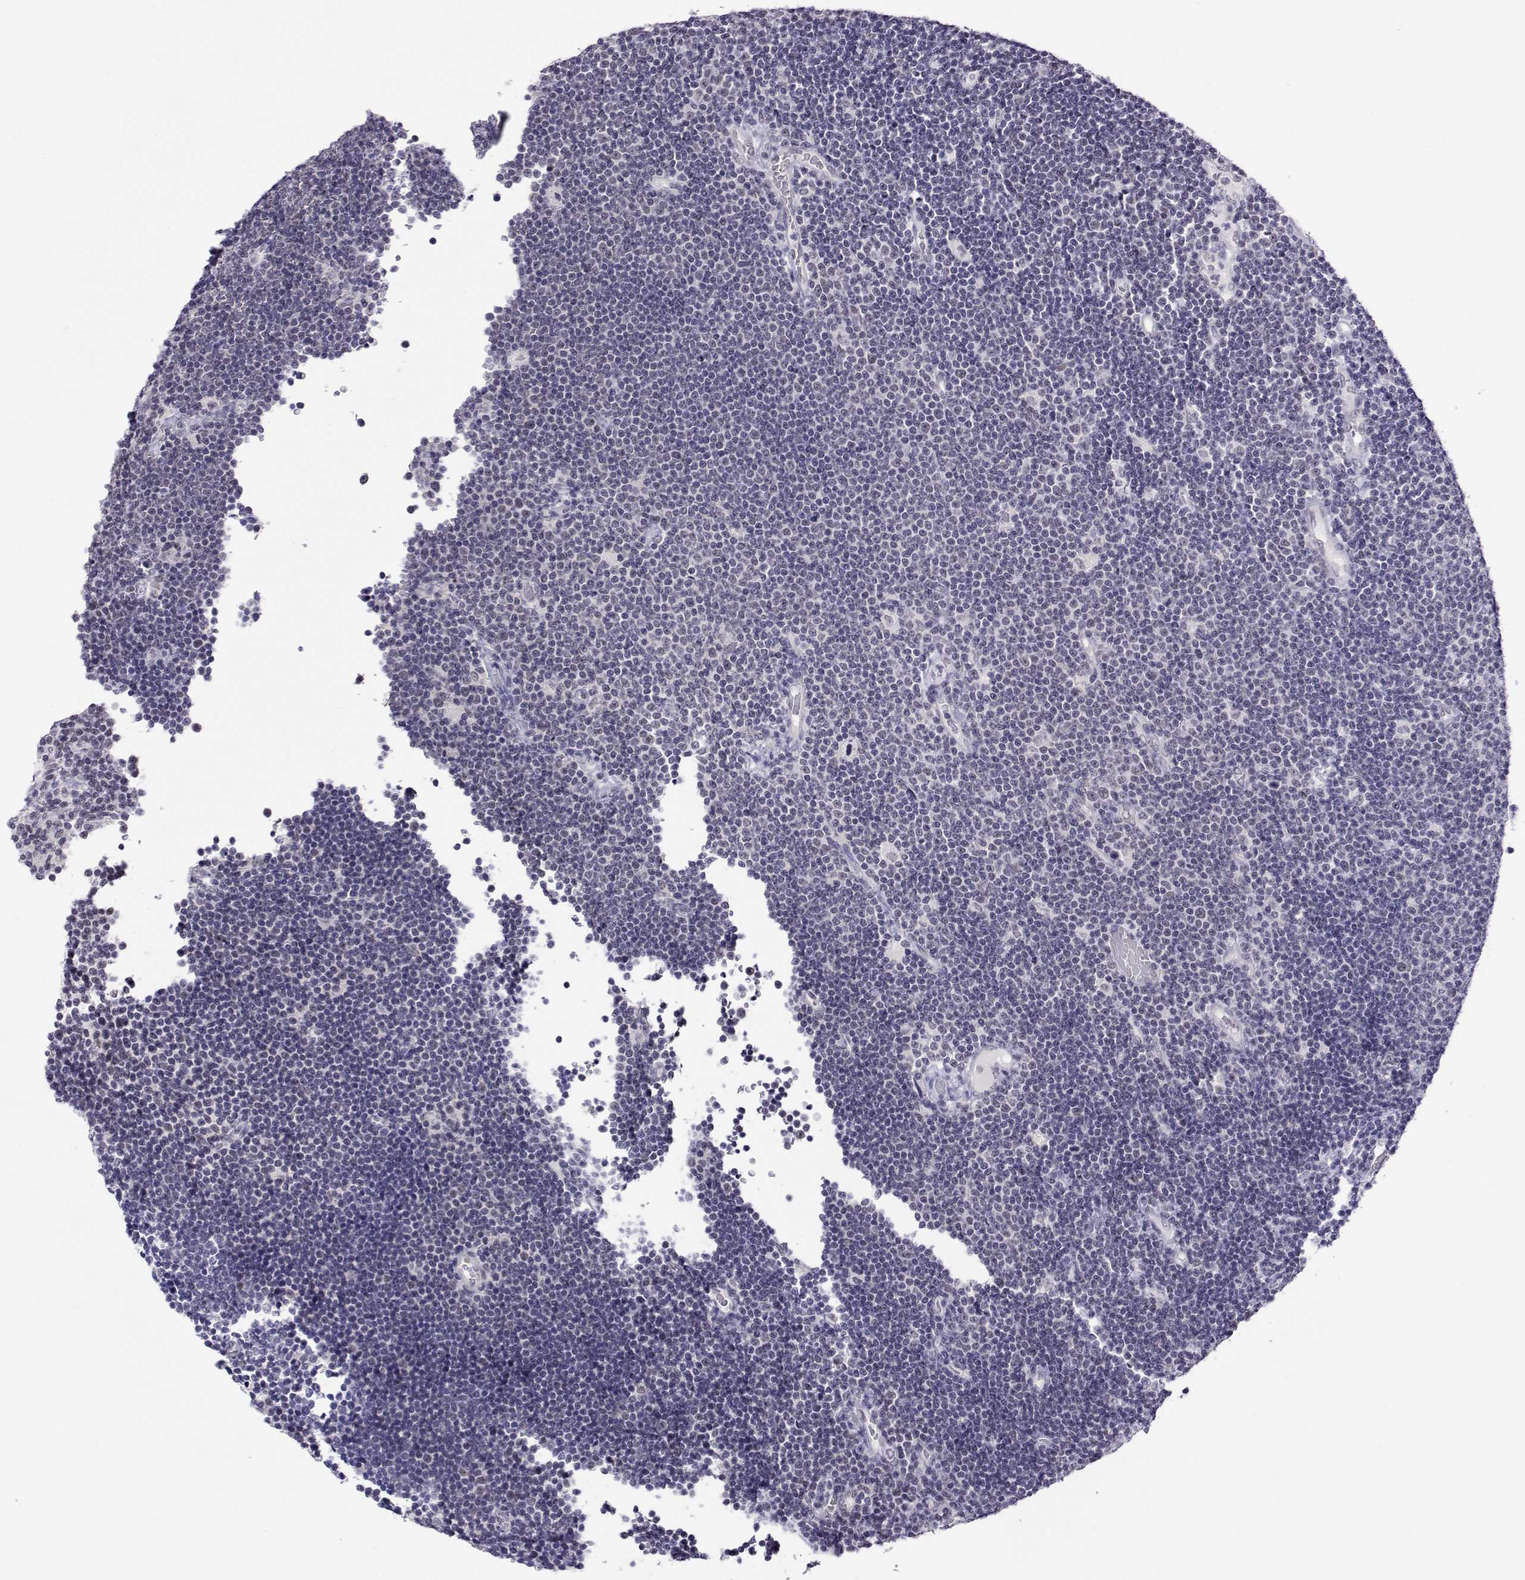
{"staining": {"intensity": "negative", "quantity": "none", "location": "none"}, "tissue": "lymphoma", "cell_type": "Tumor cells", "image_type": "cancer", "snomed": [{"axis": "morphology", "description": "Malignant lymphoma, non-Hodgkin's type, Low grade"}, {"axis": "topography", "description": "Brain"}], "caption": "Tumor cells show no significant protein staining in malignant lymphoma, non-Hodgkin's type (low-grade).", "gene": "MED26", "patient": {"sex": "female", "age": 66}}